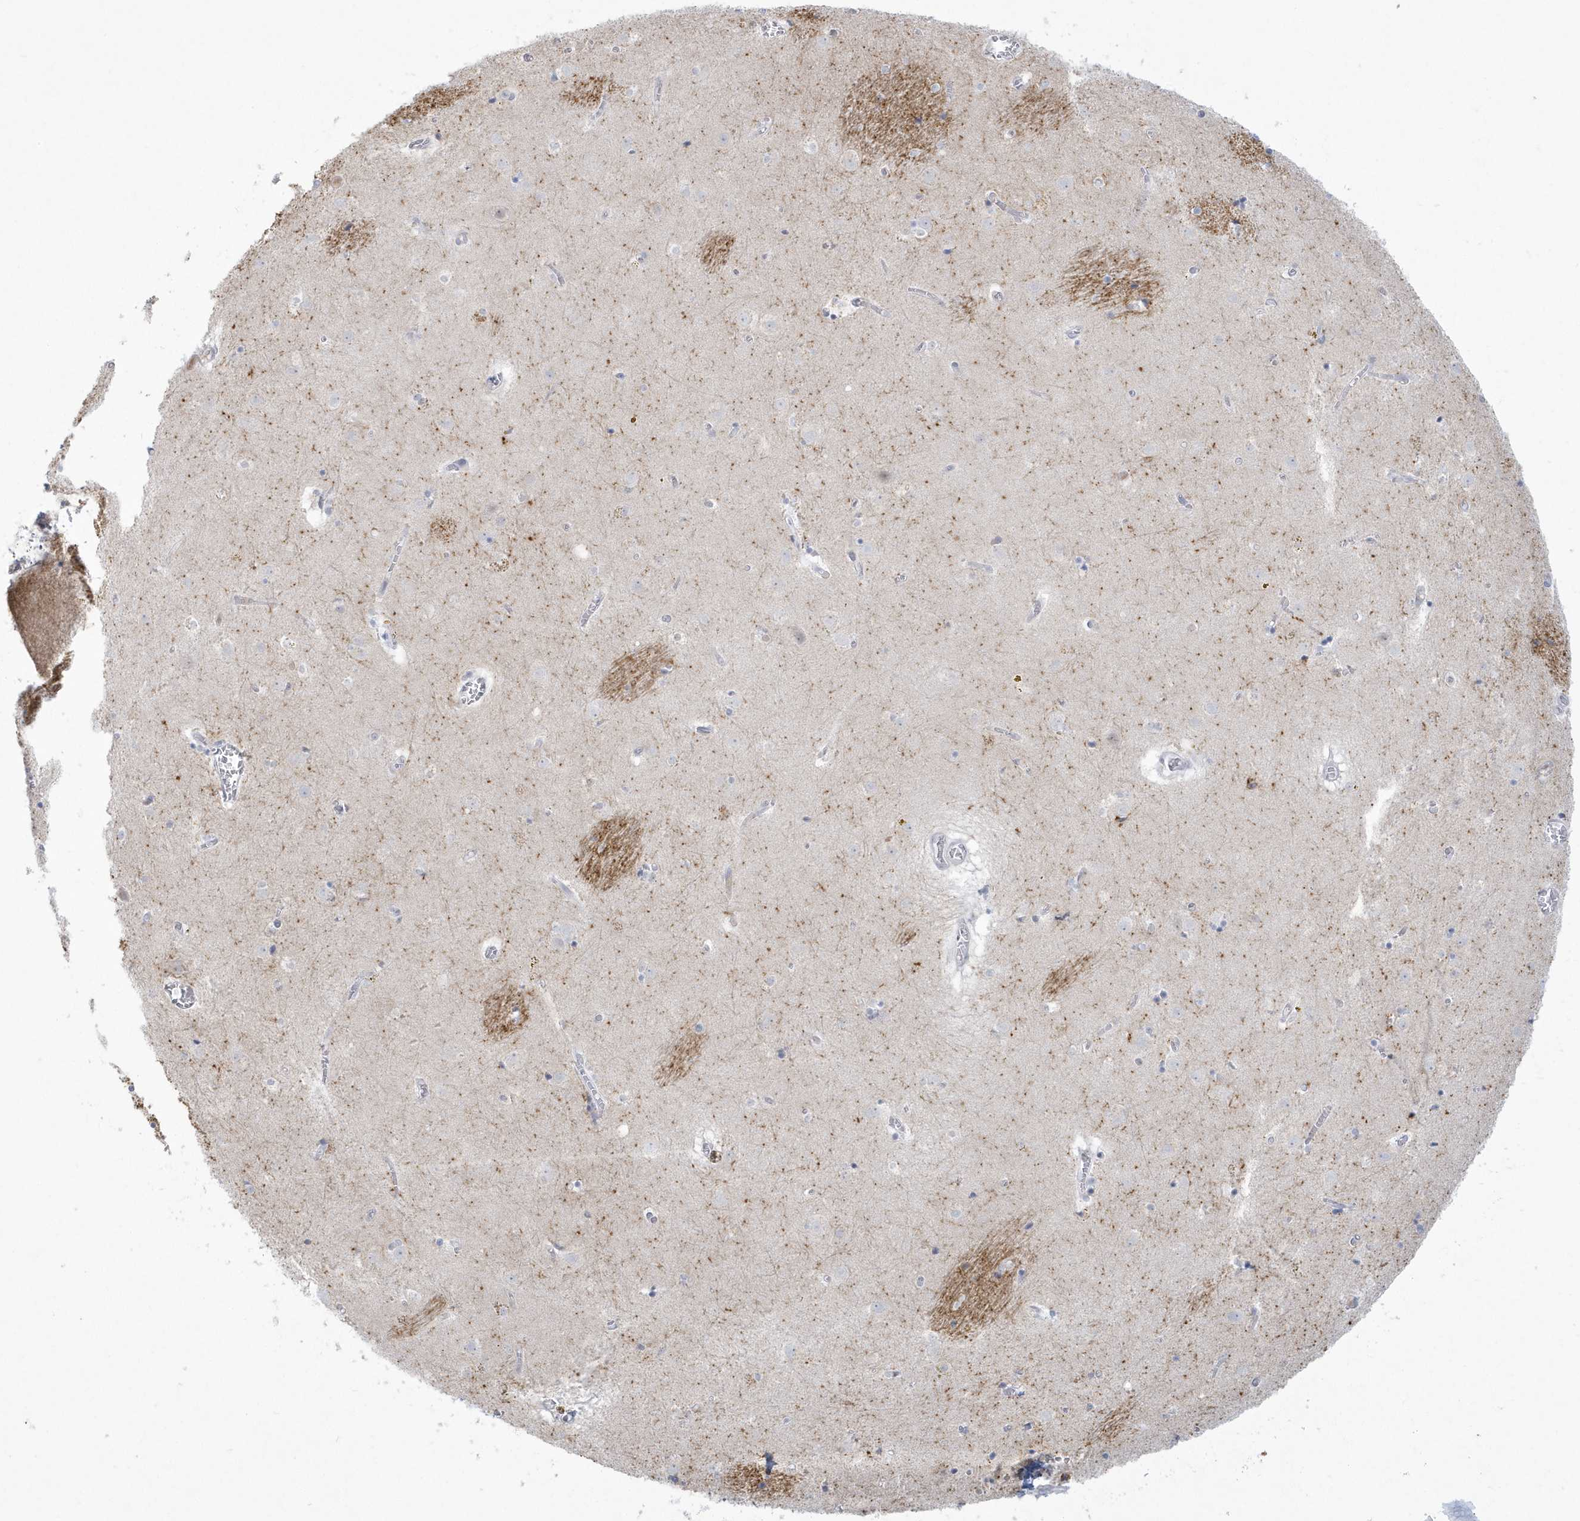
{"staining": {"intensity": "negative", "quantity": "none", "location": "none"}, "tissue": "caudate", "cell_type": "Glial cells", "image_type": "normal", "snomed": [{"axis": "morphology", "description": "Normal tissue, NOS"}, {"axis": "topography", "description": "Lateral ventricle wall"}], "caption": "Immunohistochemistry (IHC) of unremarkable caudate shows no expression in glial cells.", "gene": "HERC6", "patient": {"sex": "male", "age": 70}}